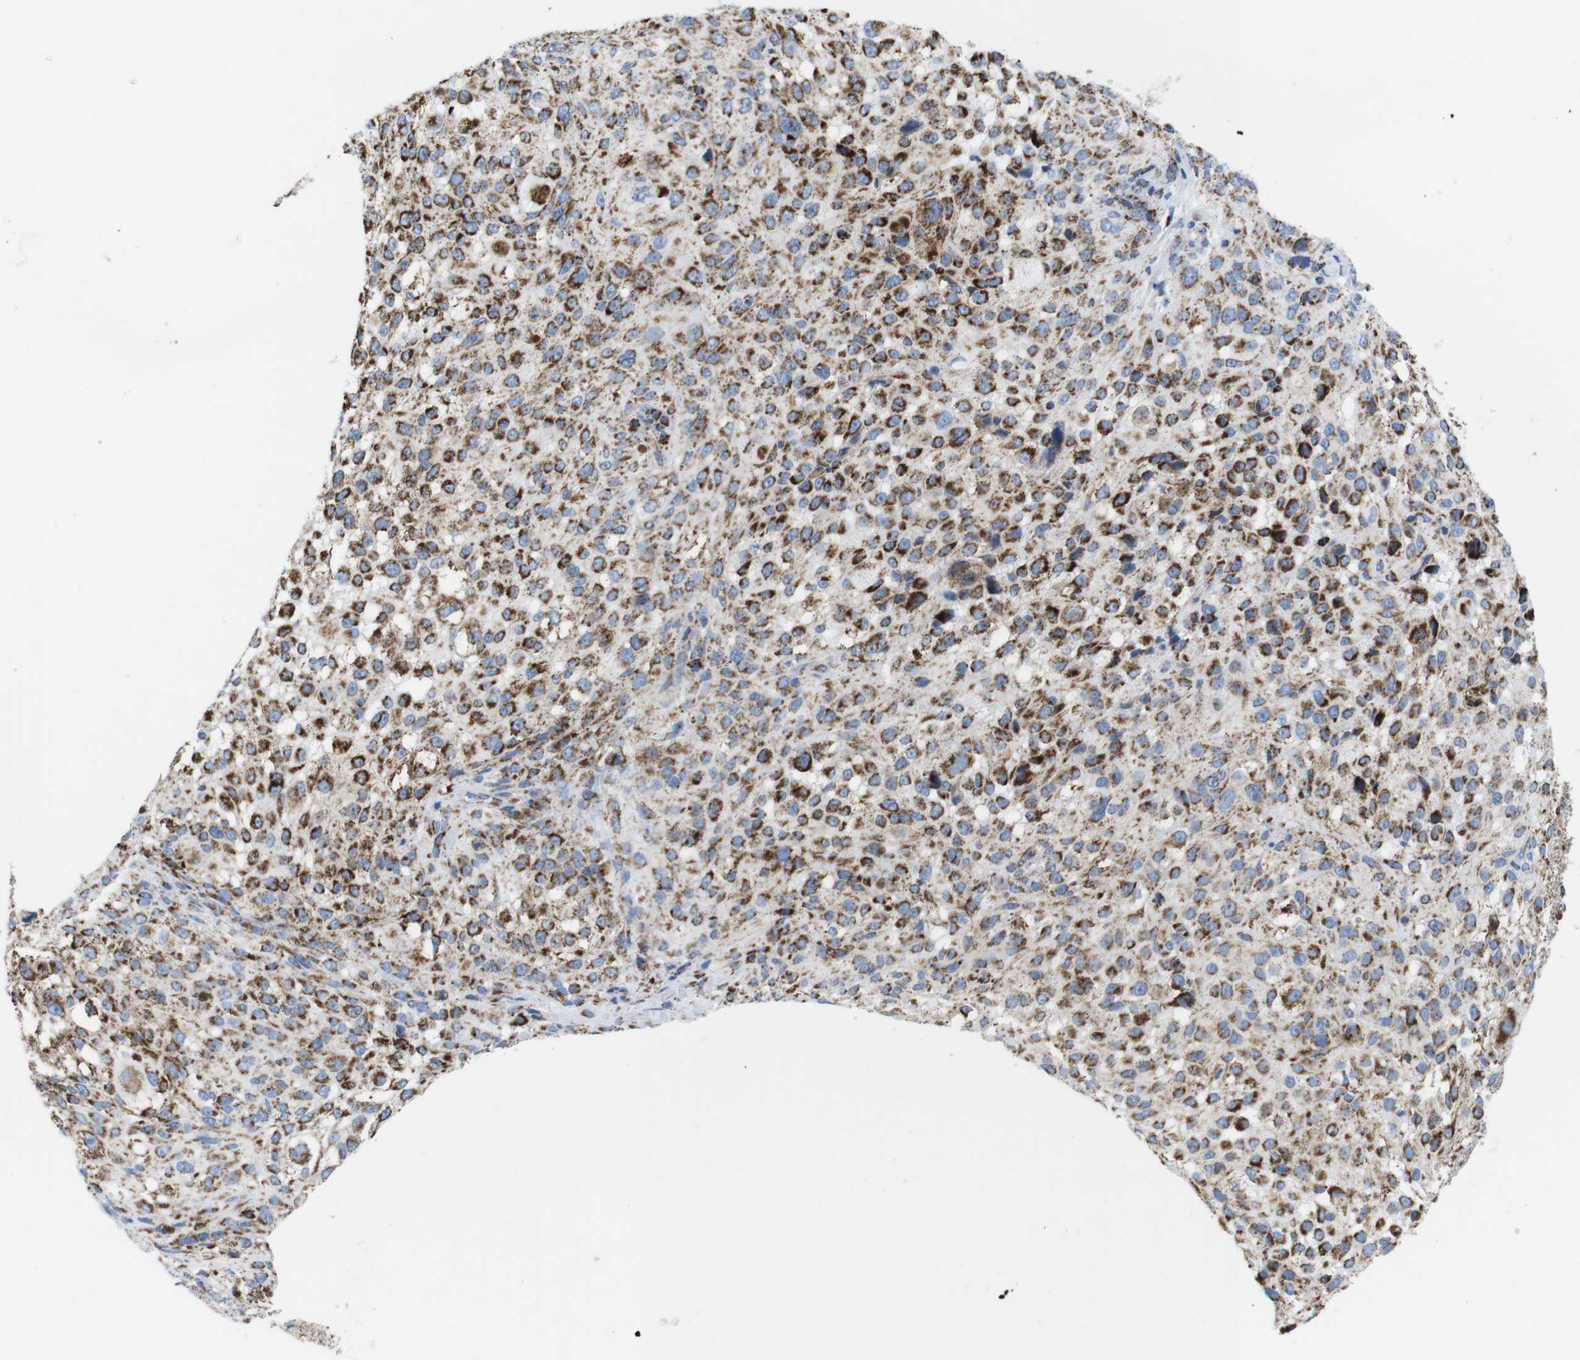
{"staining": {"intensity": "moderate", "quantity": ">75%", "location": "cytoplasmic/membranous"}, "tissue": "melanoma", "cell_type": "Tumor cells", "image_type": "cancer", "snomed": [{"axis": "morphology", "description": "Necrosis, NOS"}, {"axis": "morphology", "description": "Malignant melanoma, NOS"}, {"axis": "topography", "description": "Skin"}], "caption": "This photomicrograph shows melanoma stained with immunohistochemistry to label a protein in brown. The cytoplasmic/membranous of tumor cells show moderate positivity for the protein. Nuclei are counter-stained blue.", "gene": "ATP5PO", "patient": {"sex": "female", "age": 87}}